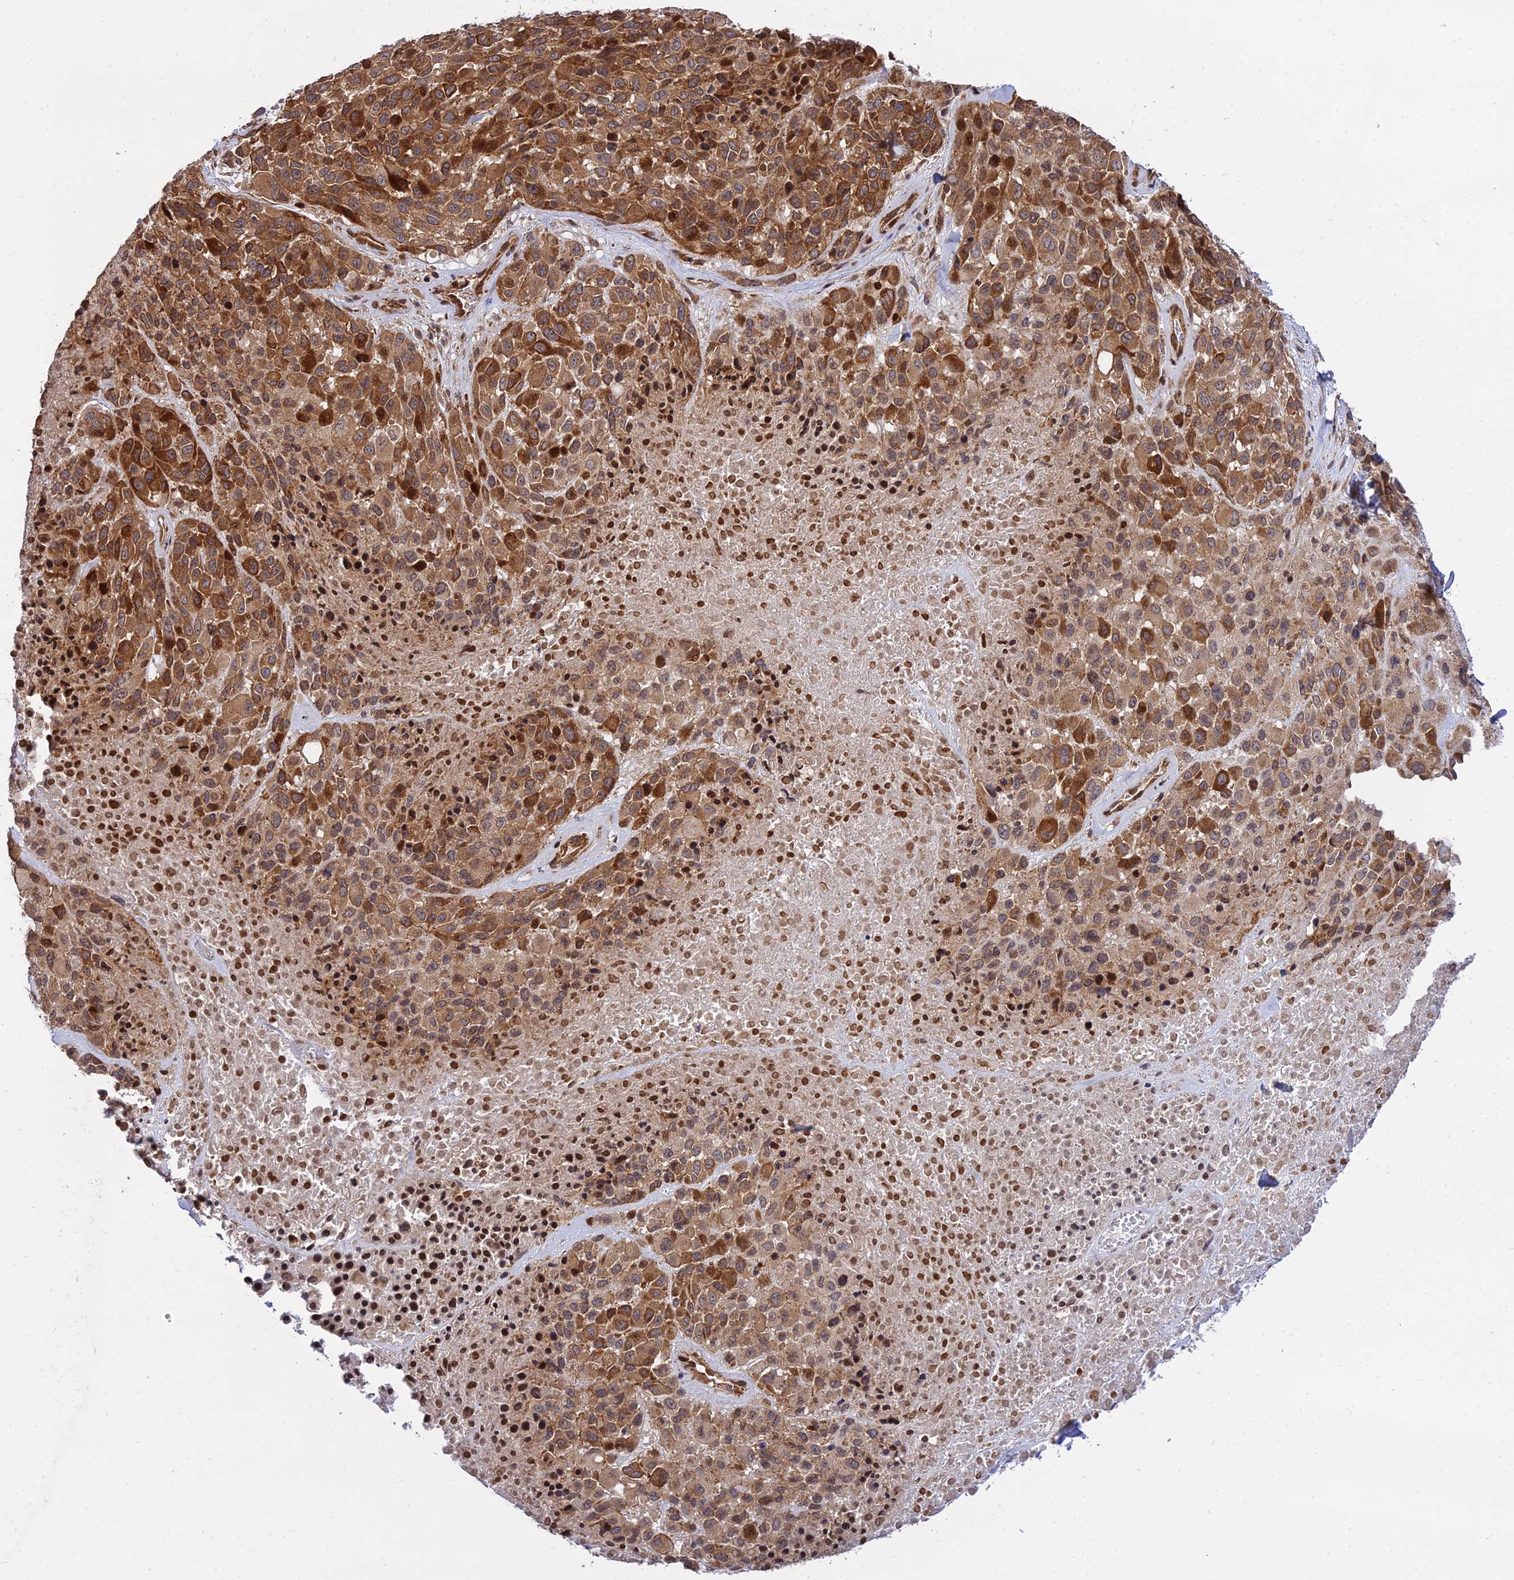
{"staining": {"intensity": "strong", "quantity": ">75%", "location": "cytoplasmic/membranous"}, "tissue": "melanoma", "cell_type": "Tumor cells", "image_type": "cancer", "snomed": [{"axis": "morphology", "description": "Malignant melanoma, Metastatic site"}, {"axis": "topography", "description": "Skin"}], "caption": "Immunohistochemistry of melanoma exhibits high levels of strong cytoplasmic/membranous expression in approximately >75% of tumor cells. (DAB (3,3'-diaminobenzidine) = brown stain, brightfield microscopy at high magnification).", "gene": "SMG6", "patient": {"sex": "female", "age": 81}}